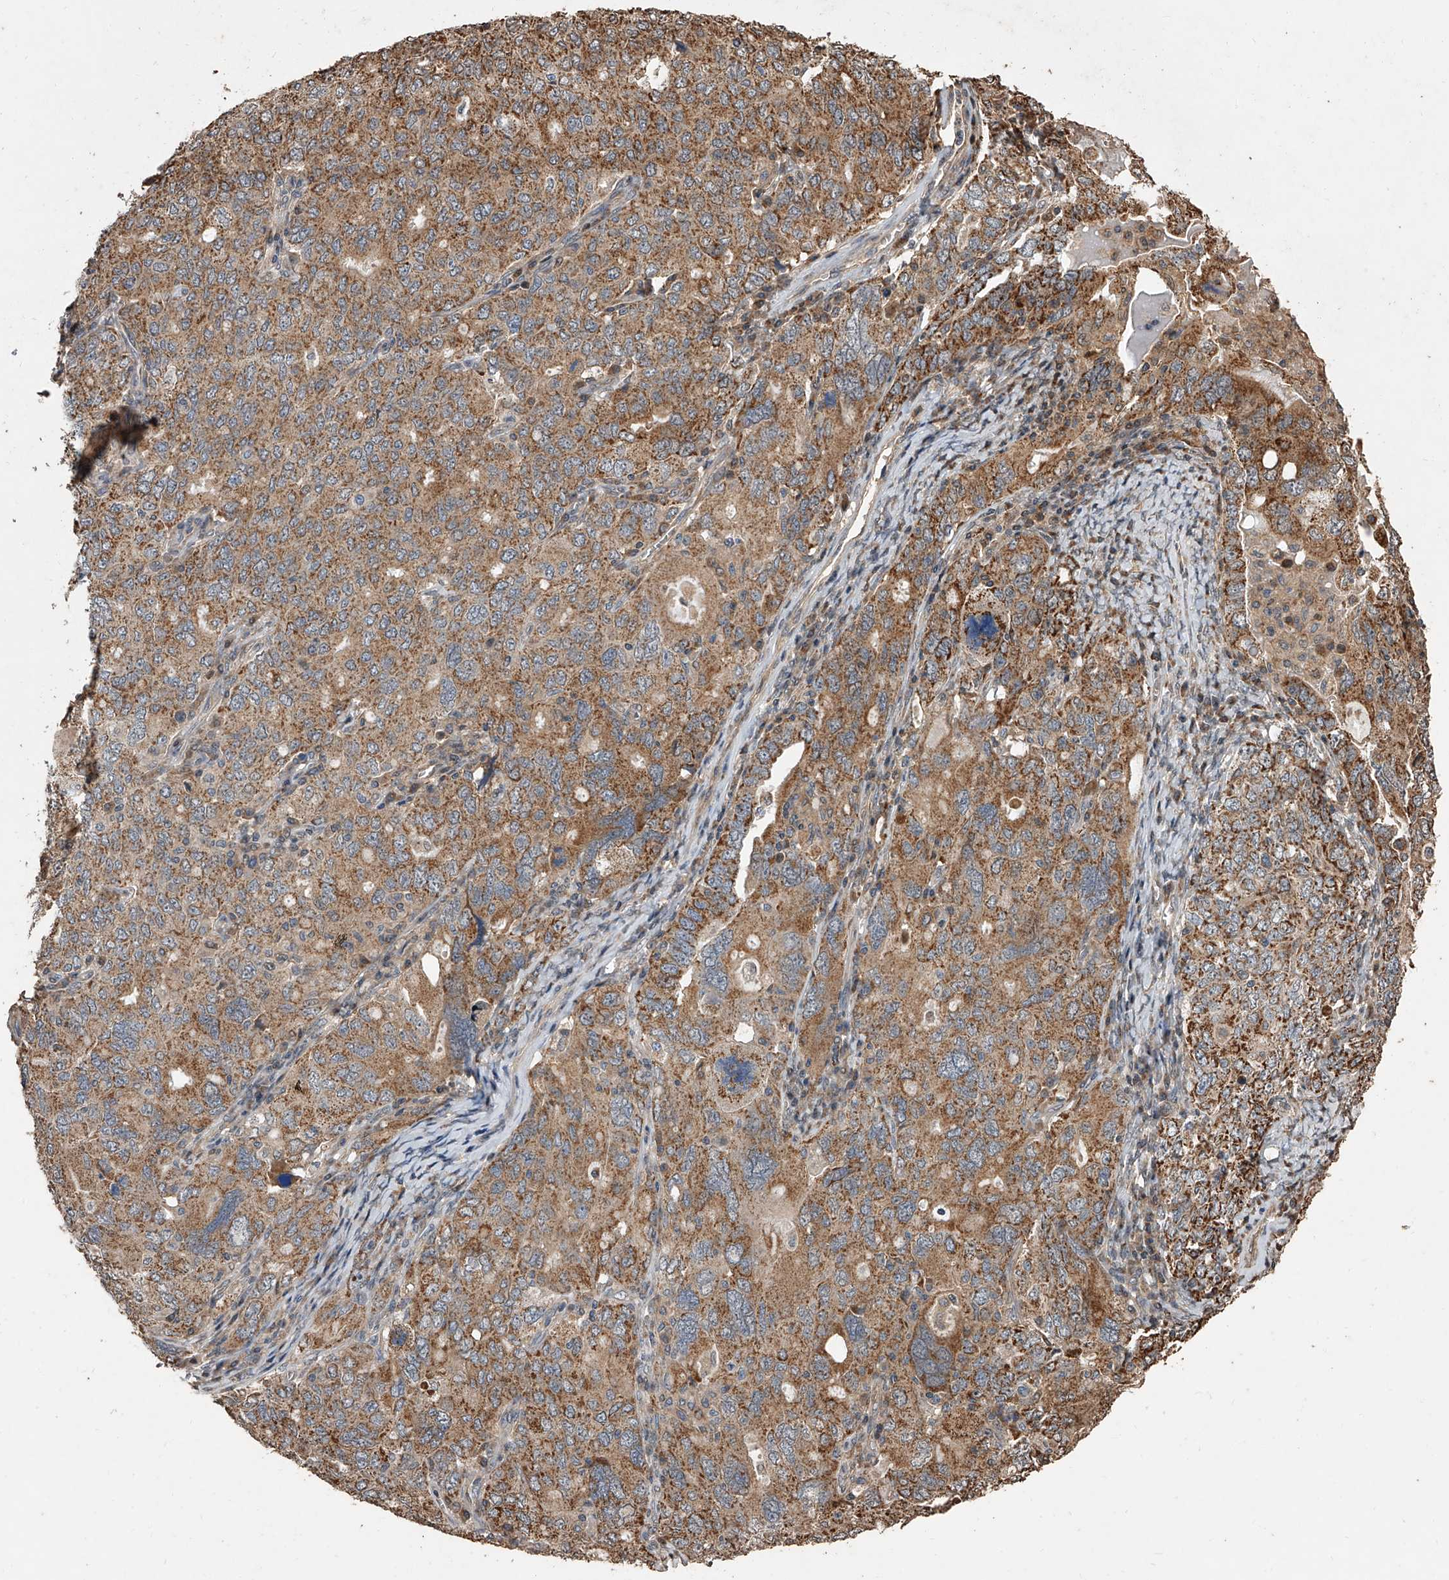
{"staining": {"intensity": "moderate", "quantity": ">75%", "location": "cytoplasmic/membranous"}, "tissue": "ovarian cancer", "cell_type": "Tumor cells", "image_type": "cancer", "snomed": [{"axis": "morphology", "description": "Carcinoma, endometroid"}, {"axis": "topography", "description": "Ovary"}], "caption": "An immunohistochemistry (IHC) image of tumor tissue is shown. Protein staining in brown labels moderate cytoplasmic/membranous positivity in ovarian cancer within tumor cells.", "gene": "LTV1", "patient": {"sex": "female", "age": 62}}